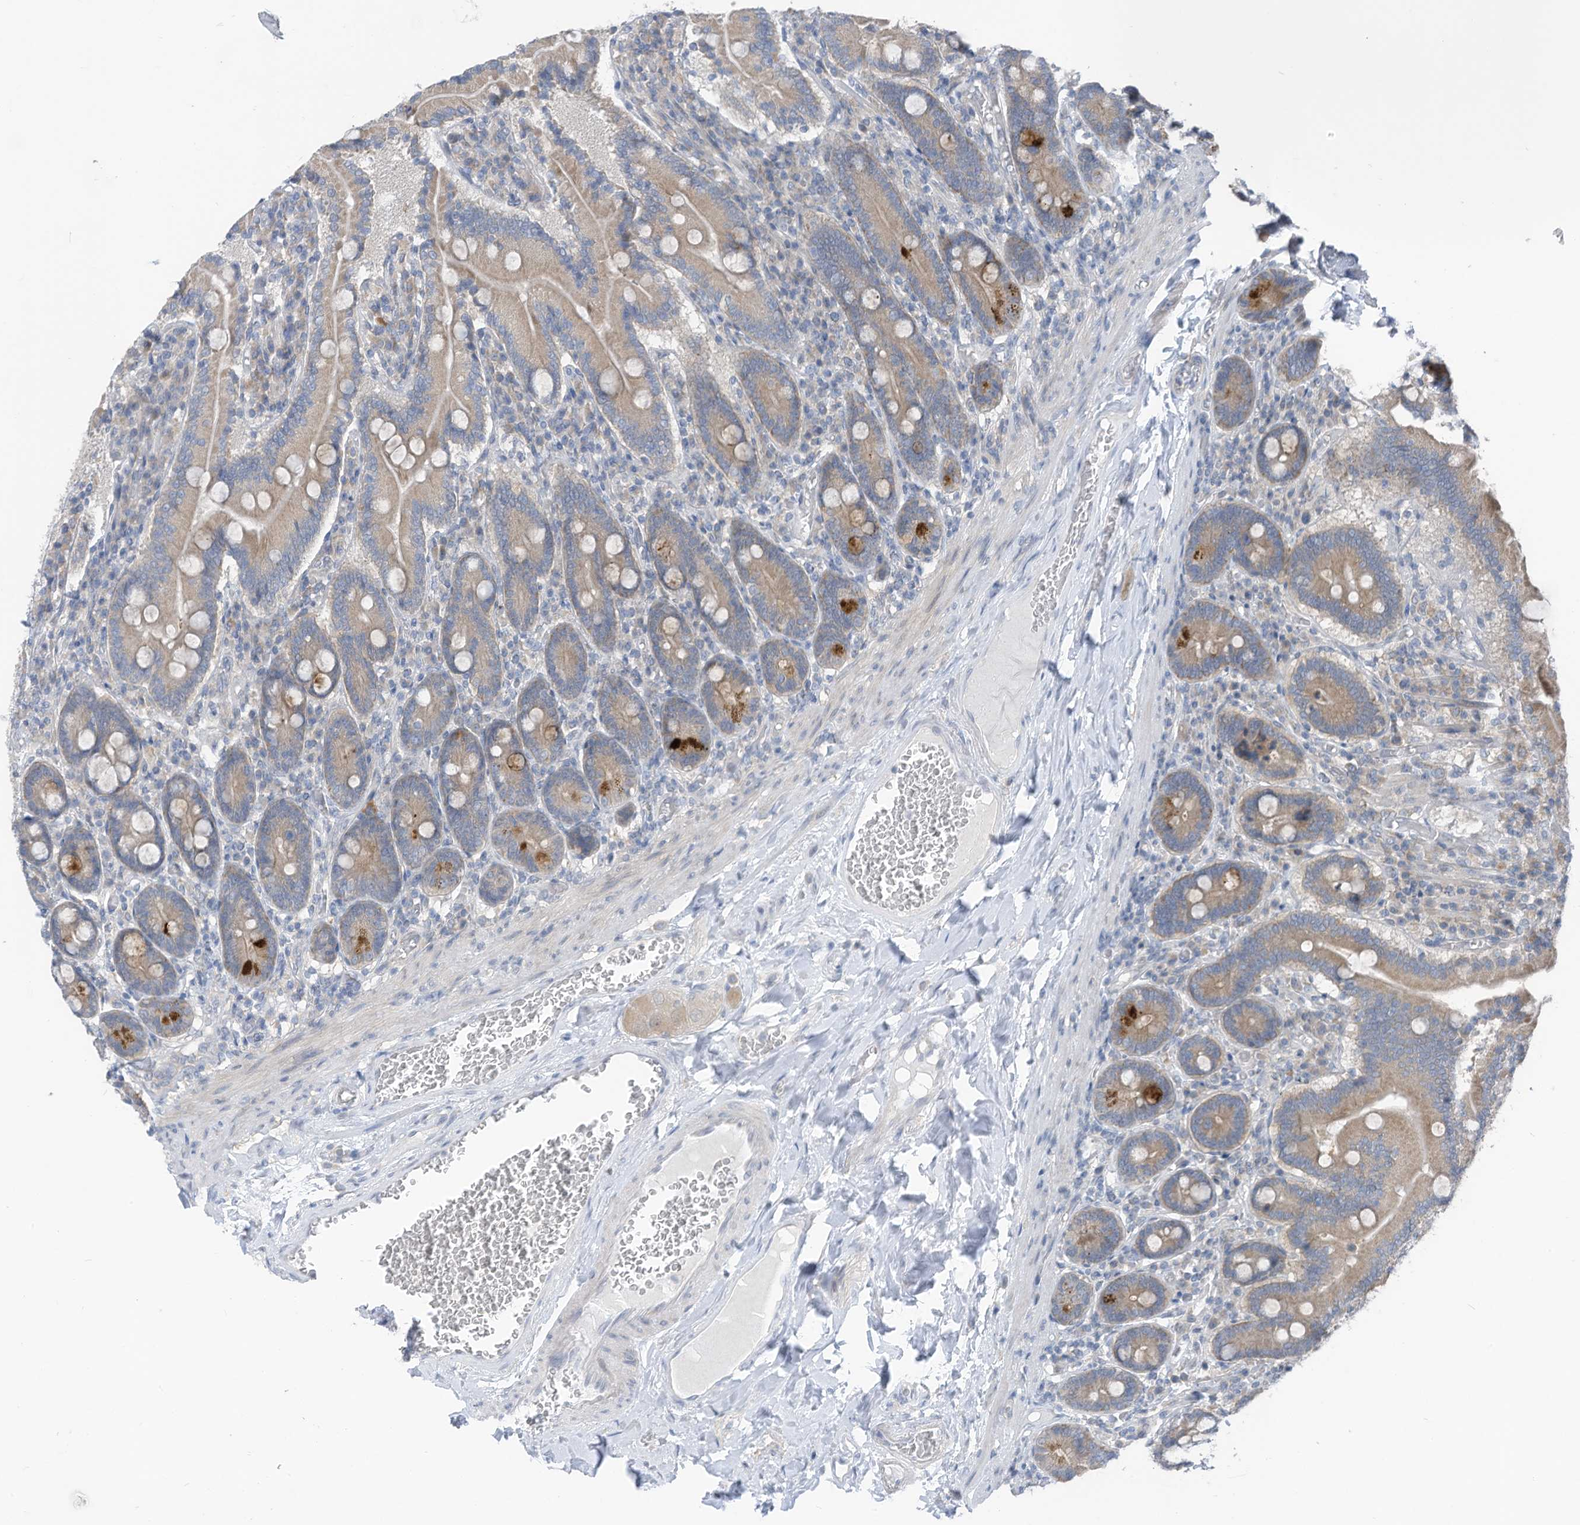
{"staining": {"intensity": "moderate", "quantity": ">75%", "location": "cytoplasmic/membranous"}, "tissue": "duodenum", "cell_type": "Glandular cells", "image_type": "normal", "snomed": [{"axis": "morphology", "description": "Normal tissue, NOS"}, {"axis": "topography", "description": "Duodenum"}], "caption": "A histopathology image of duodenum stained for a protein demonstrates moderate cytoplasmic/membranous brown staining in glandular cells. The staining was performed using DAB, with brown indicating positive protein expression. Nuclei are stained blue with hematoxylin.", "gene": "LDAH", "patient": {"sex": "female", "age": 62}}